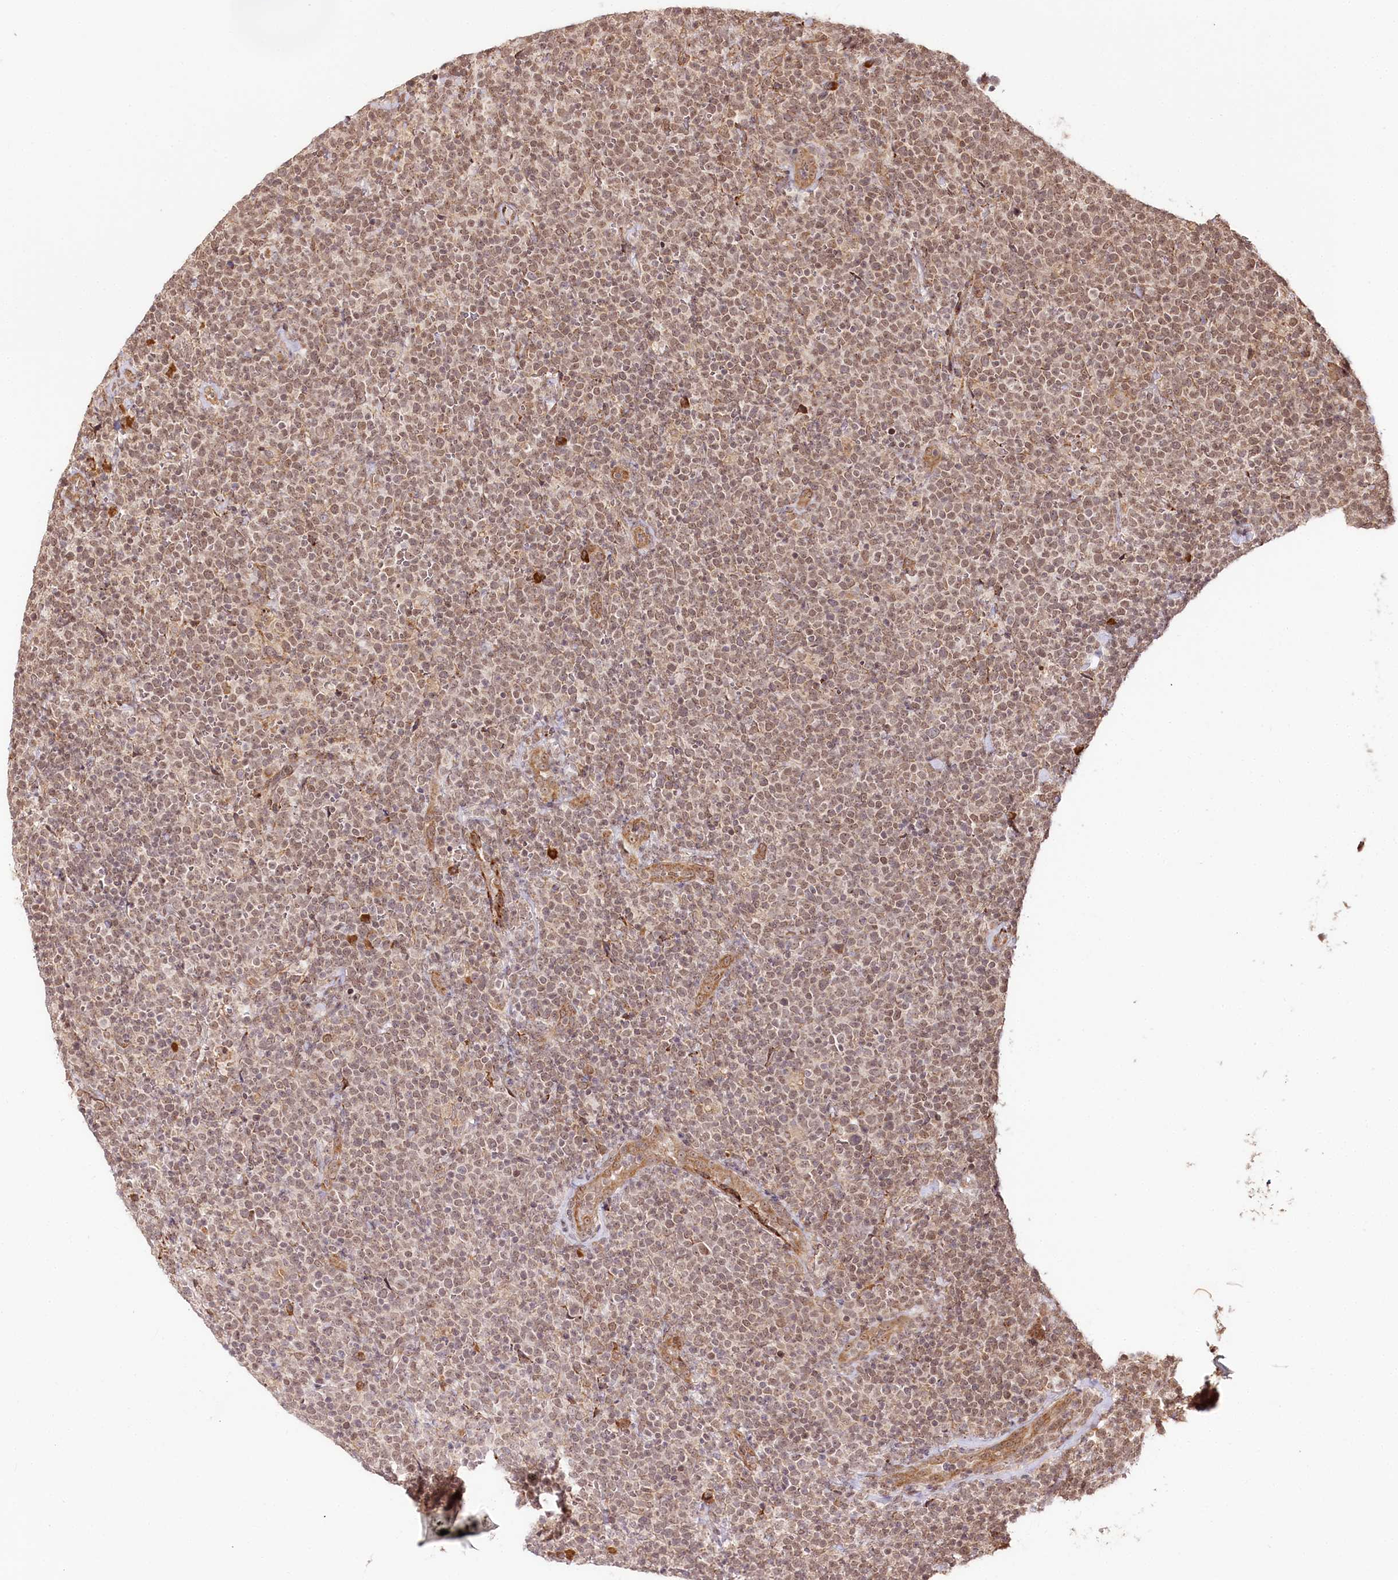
{"staining": {"intensity": "moderate", "quantity": ">75%", "location": "cytoplasmic/membranous,nuclear"}, "tissue": "lymphoma", "cell_type": "Tumor cells", "image_type": "cancer", "snomed": [{"axis": "morphology", "description": "Malignant lymphoma, non-Hodgkin's type, High grade"}, {"axis": "topography", "description": "Lymph node"}], "caption": "Lymphoma tissue demonstrates moderate cytoplasmic/membranous and nuclear expression in approximately >75% of tumor cells, visualized by immunohistochemistry. The staining was performed using DAB (3,3'-diaminobenzidine), with brown indicating positive protein expression. Nuclei are stained blue with hematoxylin.", "gene": "ENSG00000144785", "patient": {"sex": "male", "age": 61}}